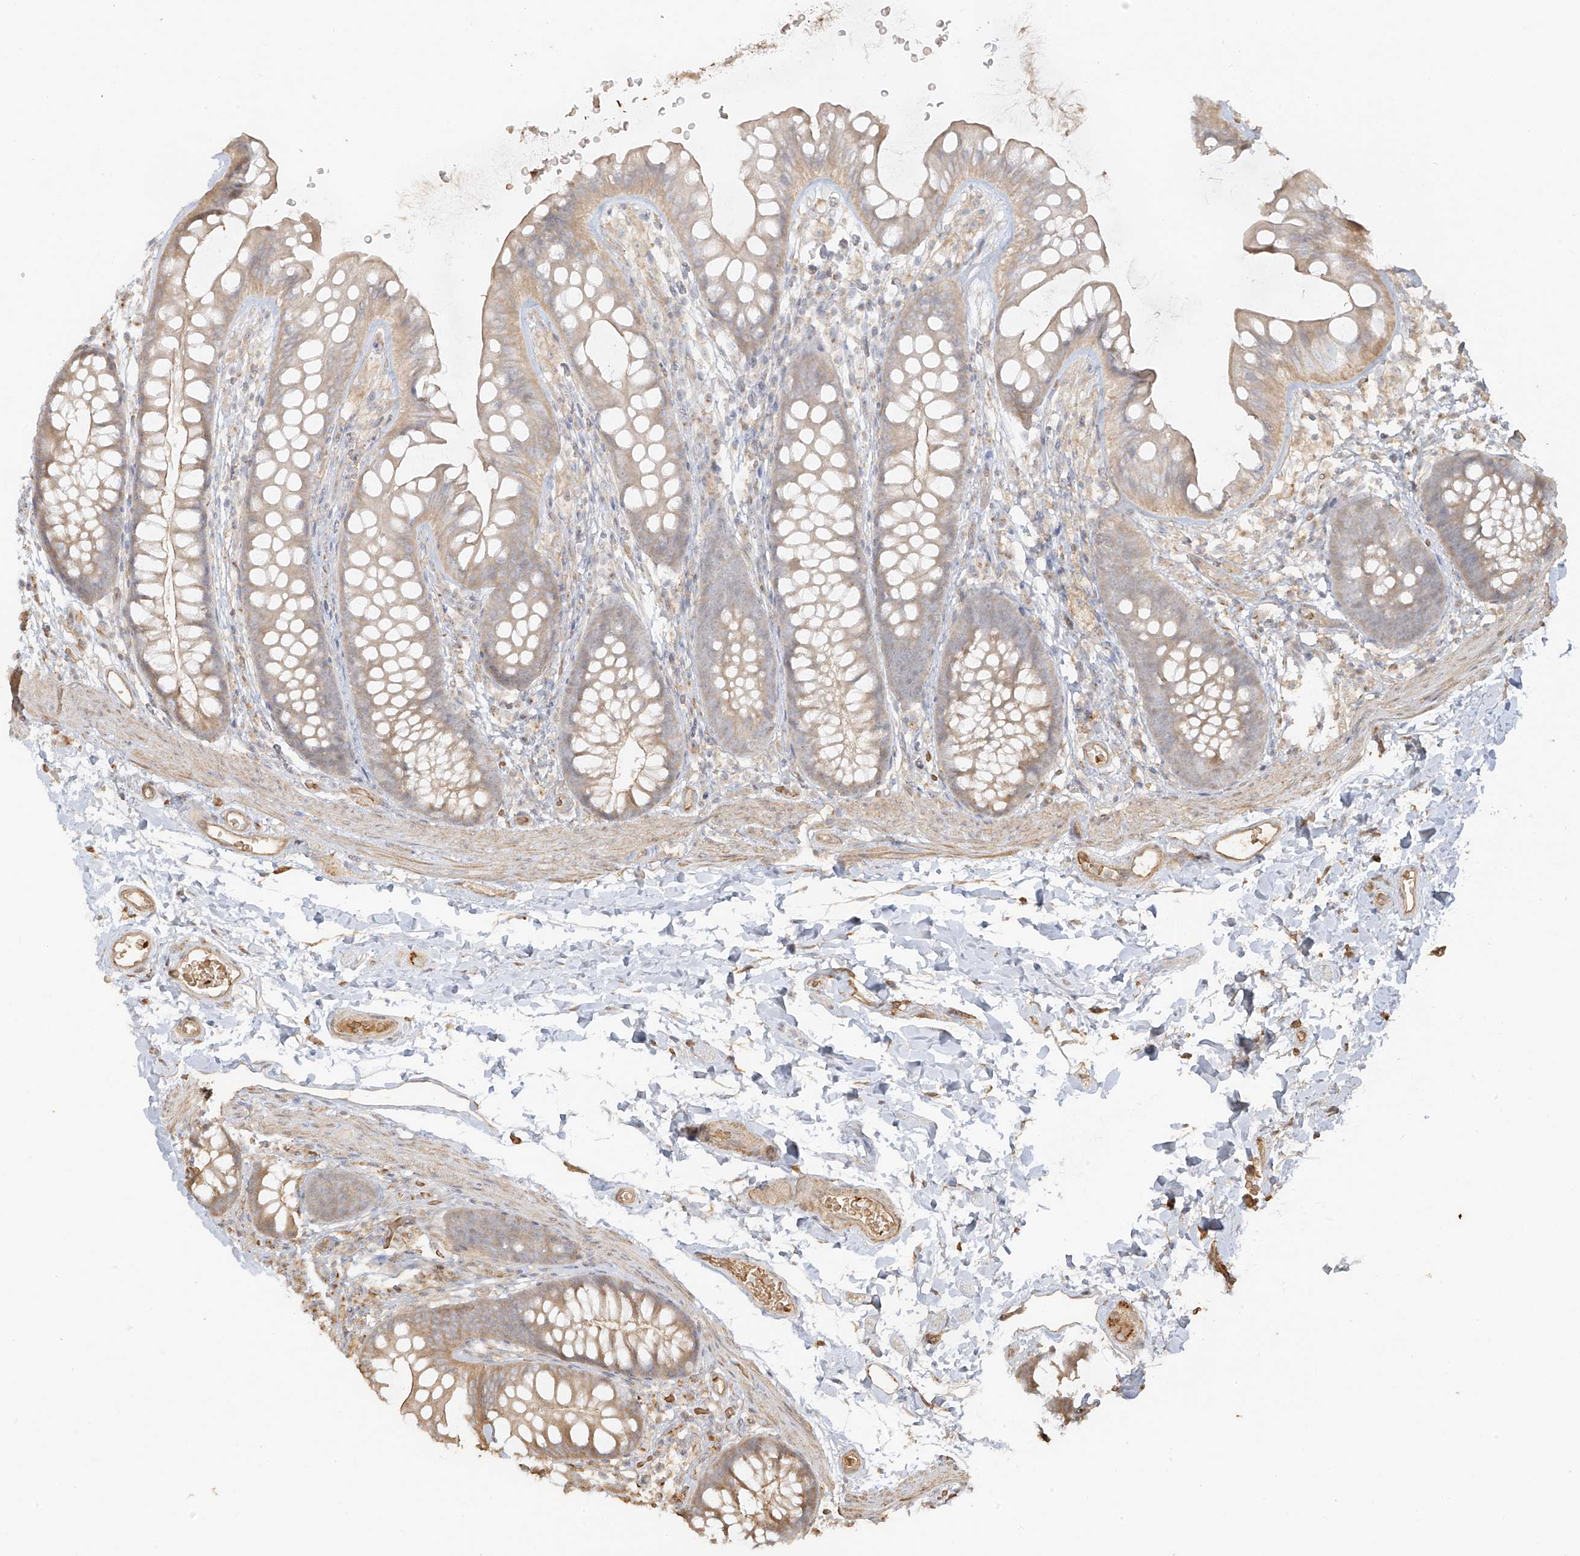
{"staining": {"intensity": "moderate", "quantity": ">75%", "location": "cytoplasmic/membranous"}, "tissue": "colon", "cell_type": "Endothelial cells", "image_type": "normal", "snomed": [{"axis": "morphology", "description": "Normal tissue, NOS"}, {"axis": "topography", "description": "Colon"}], "caption": "IHC photomicrograph of normal colon: colon stained using immunohistochemistry (IHC) displays medium levels of moderate protein expression localized specifically in the cytoplasmic/membranous of endothelial cells, appearing as a cytoplasmic/membranous brown color.", "gene": "UPK1B", "patient": {"sex": "female", "age": 62}}